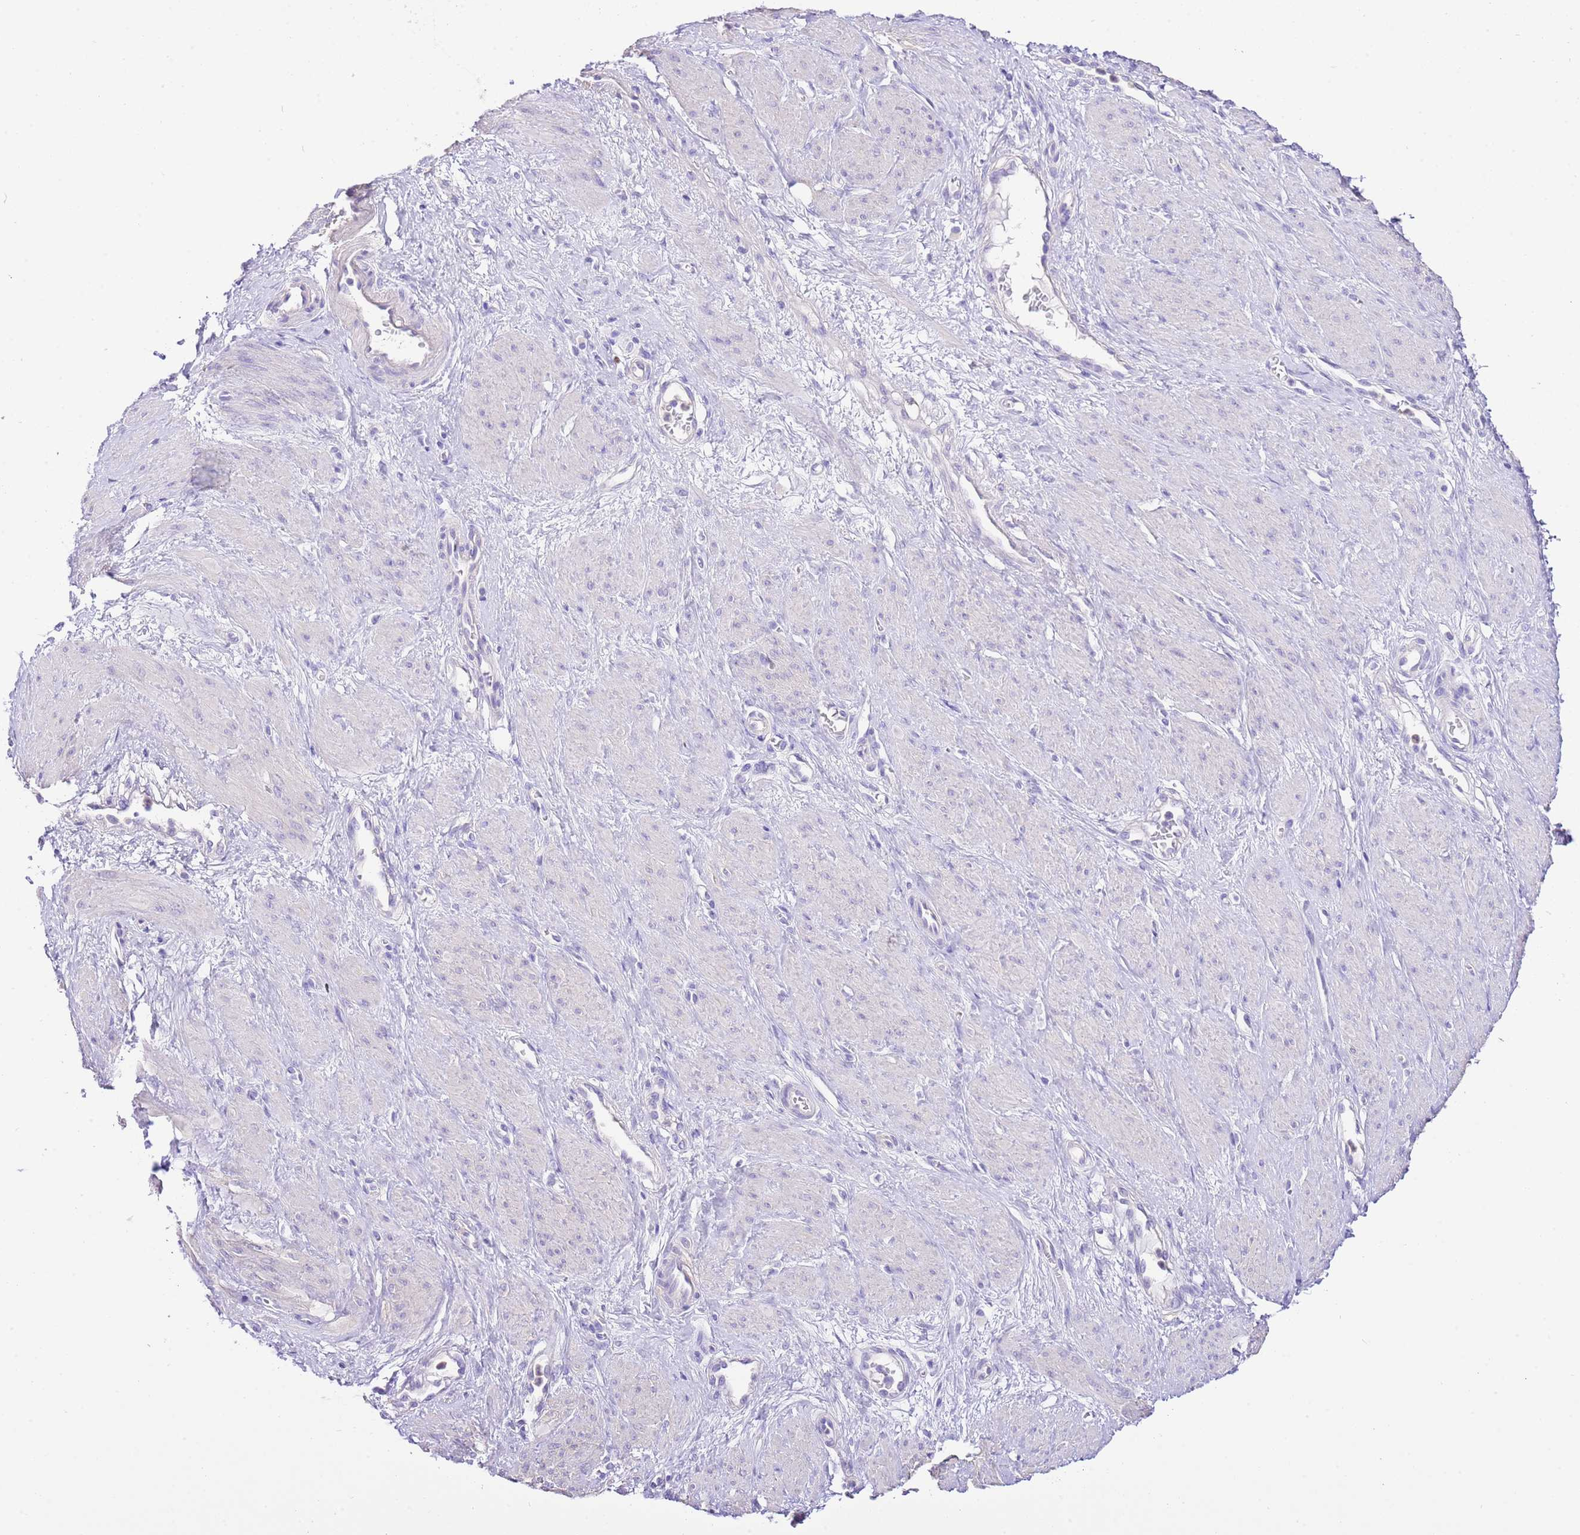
{"staining": {"intensity": "negative", "quantity": "none", "location": "none"}, "tissue": "smooth muscle", "cell_type": "Smooth muscle cells", "image_type": "normal", "snomed": [{"axis": "morphology", "description": "Normal tissue, NOS"}, {"axis": "topography", "description": "Smooth muscle"}, {"axis": "topography", "description": "Uterus"}], "caption": "Smooth muscle cells show no significant staining in normal smooth muscle.", "gene": "BHLHA15", "patient": {"sex": "female", "age": 39}}